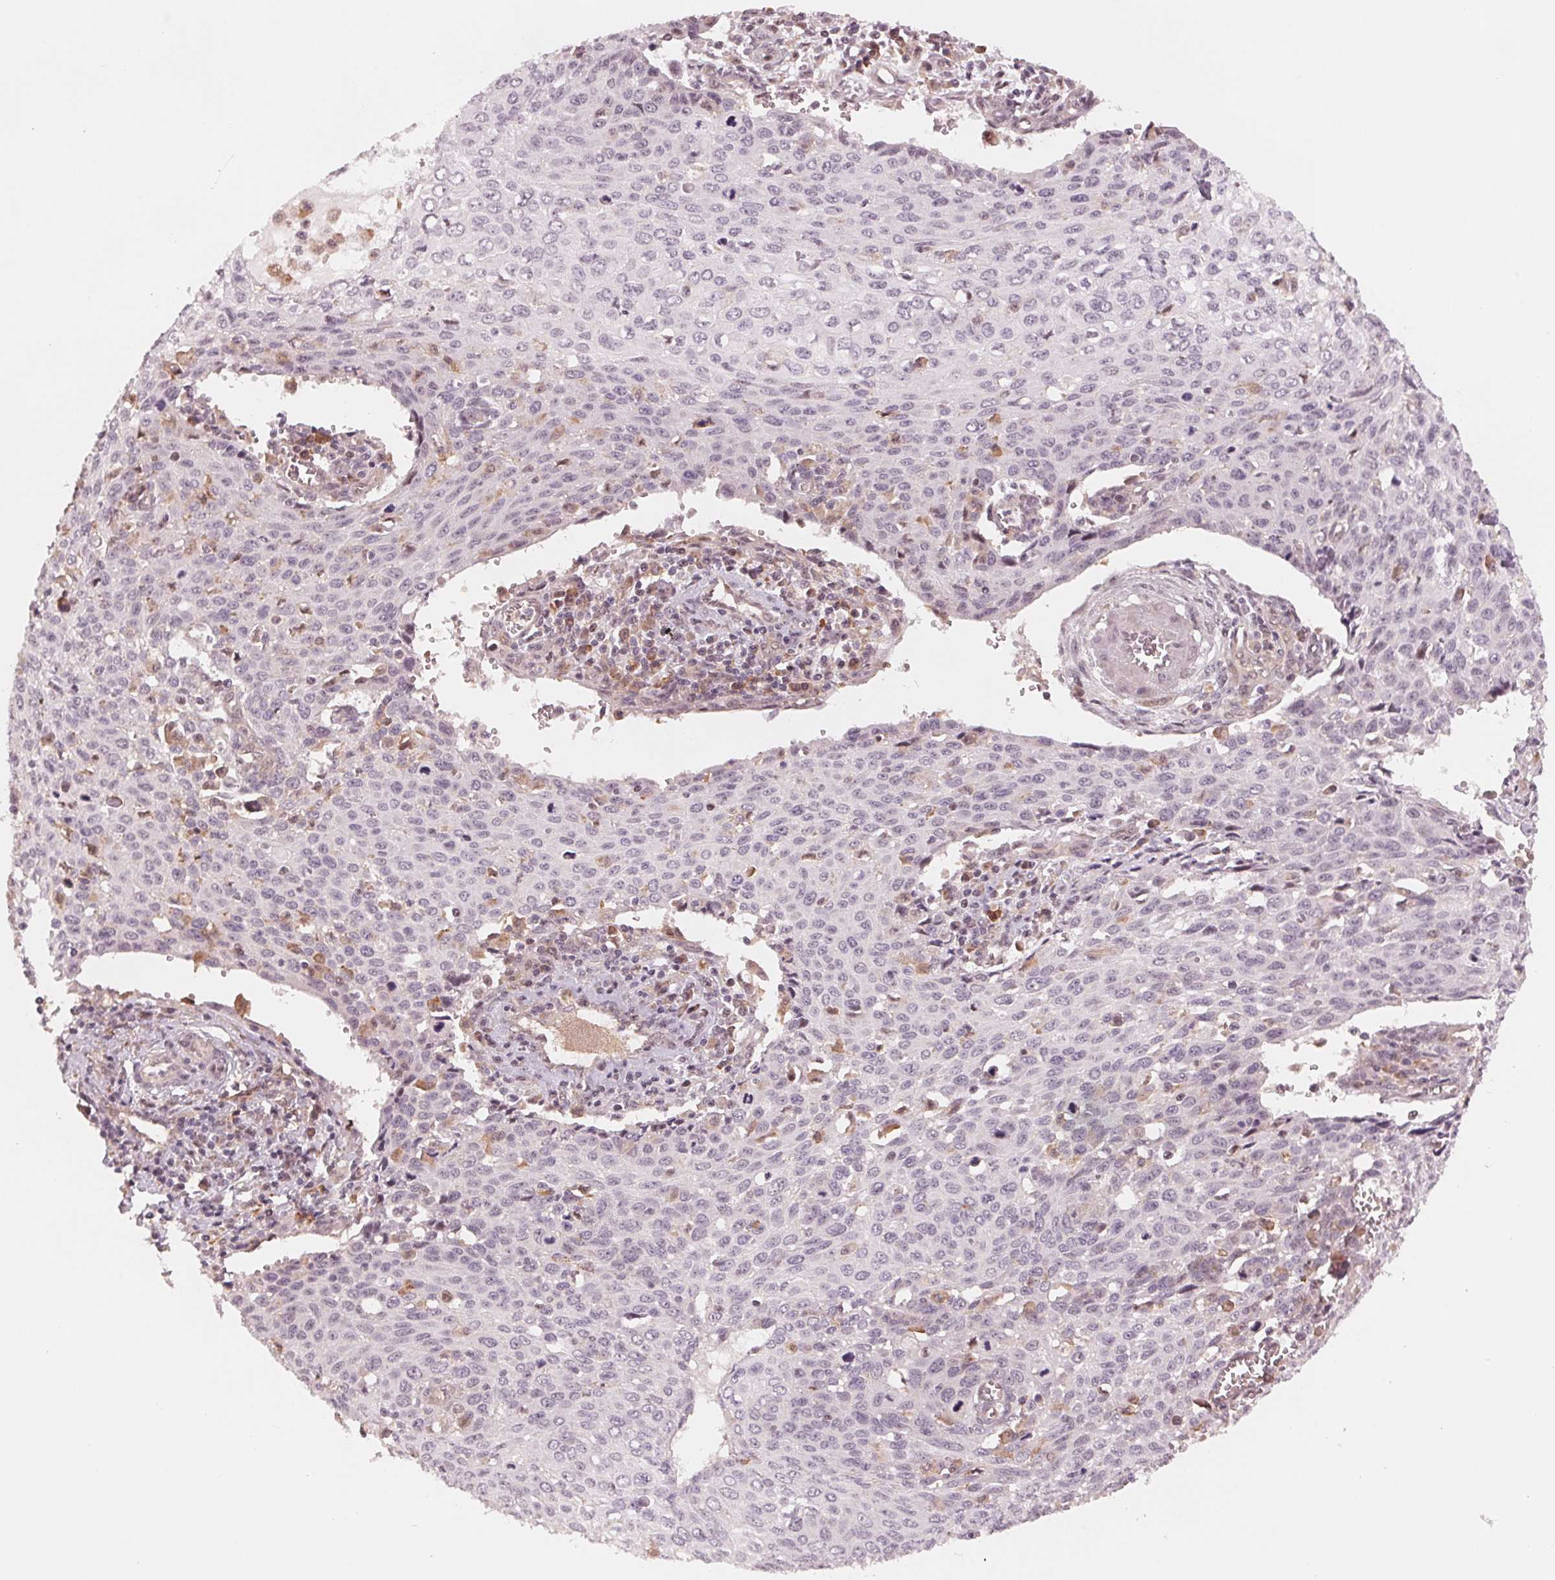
{"staining": {"intensity": "negative", "quantity": "none", "location": "none"}, "tissue": "cervical cancer", "cell_type": "Tumor cells", "image_type": "cancer", "snomed": [{"axis": "morphology", "description": "Squamous cell carcinoma, NOS"}, {"axis": "topography", "description": "Cervix"}], "caption": "IHC of cervical squamous cell carcinoma exhibits no positivity in tumor cells.", "gene": "IL9R", "patient": {"sex": "female", "age": 38}}